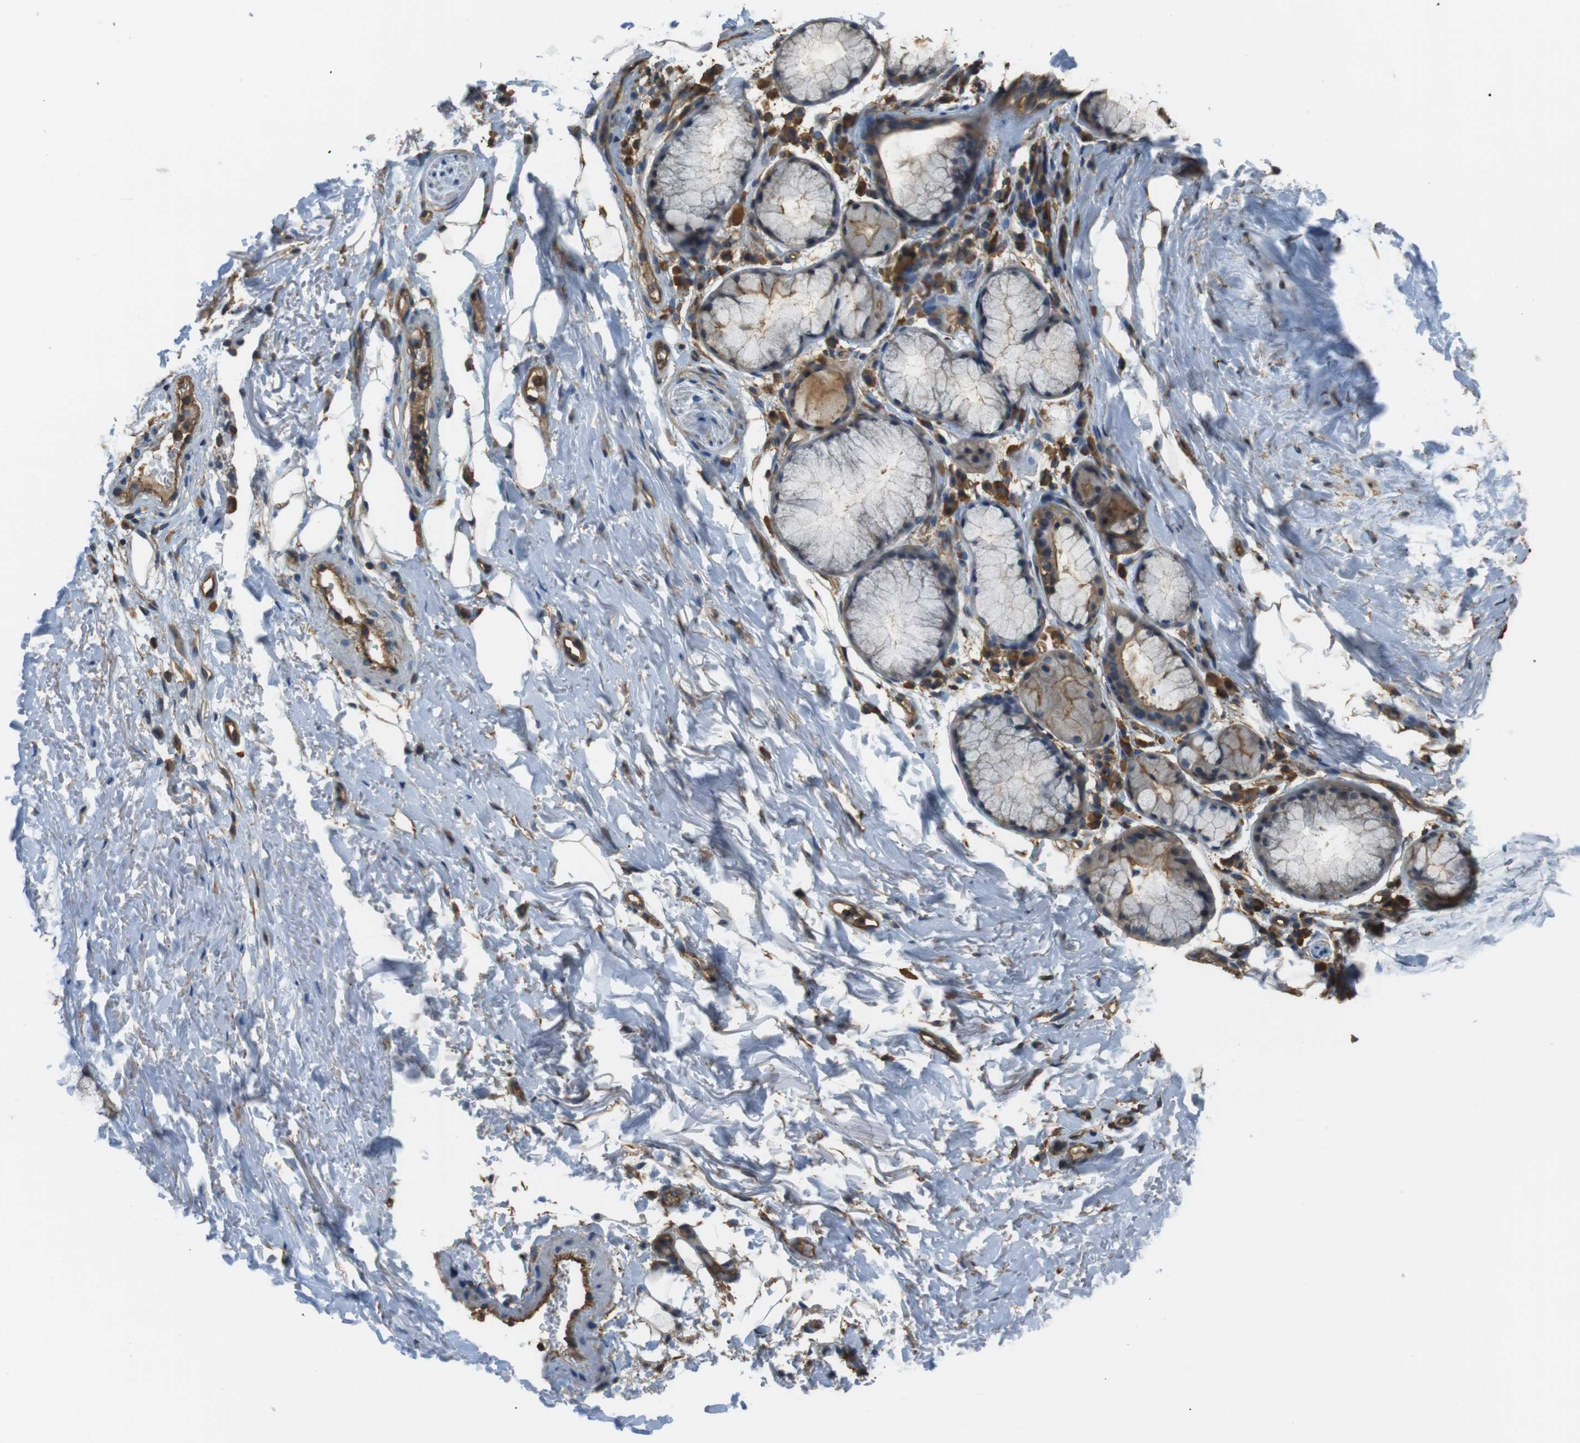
{"staining": {"intensity": "negative", "quantity": "none", "location": "none"}, "tissue": "adipose tissue", "cell_type": "Adipocytes", "image_type": "normal", "snomed": [{"axis": "morphology", "description": "Normal tissue, NOS"}, {"axis": "topography", "description": "Cartilage tissue"}, {"axis": "topography", "description": "Bronchus"}], "caption": "Unremarkable adipose tissue was stained to show a protein in brown. There is no significant staining in adipocytes.", "gene": "FCAR", "patient": {"sex": "female", "age": 73}}